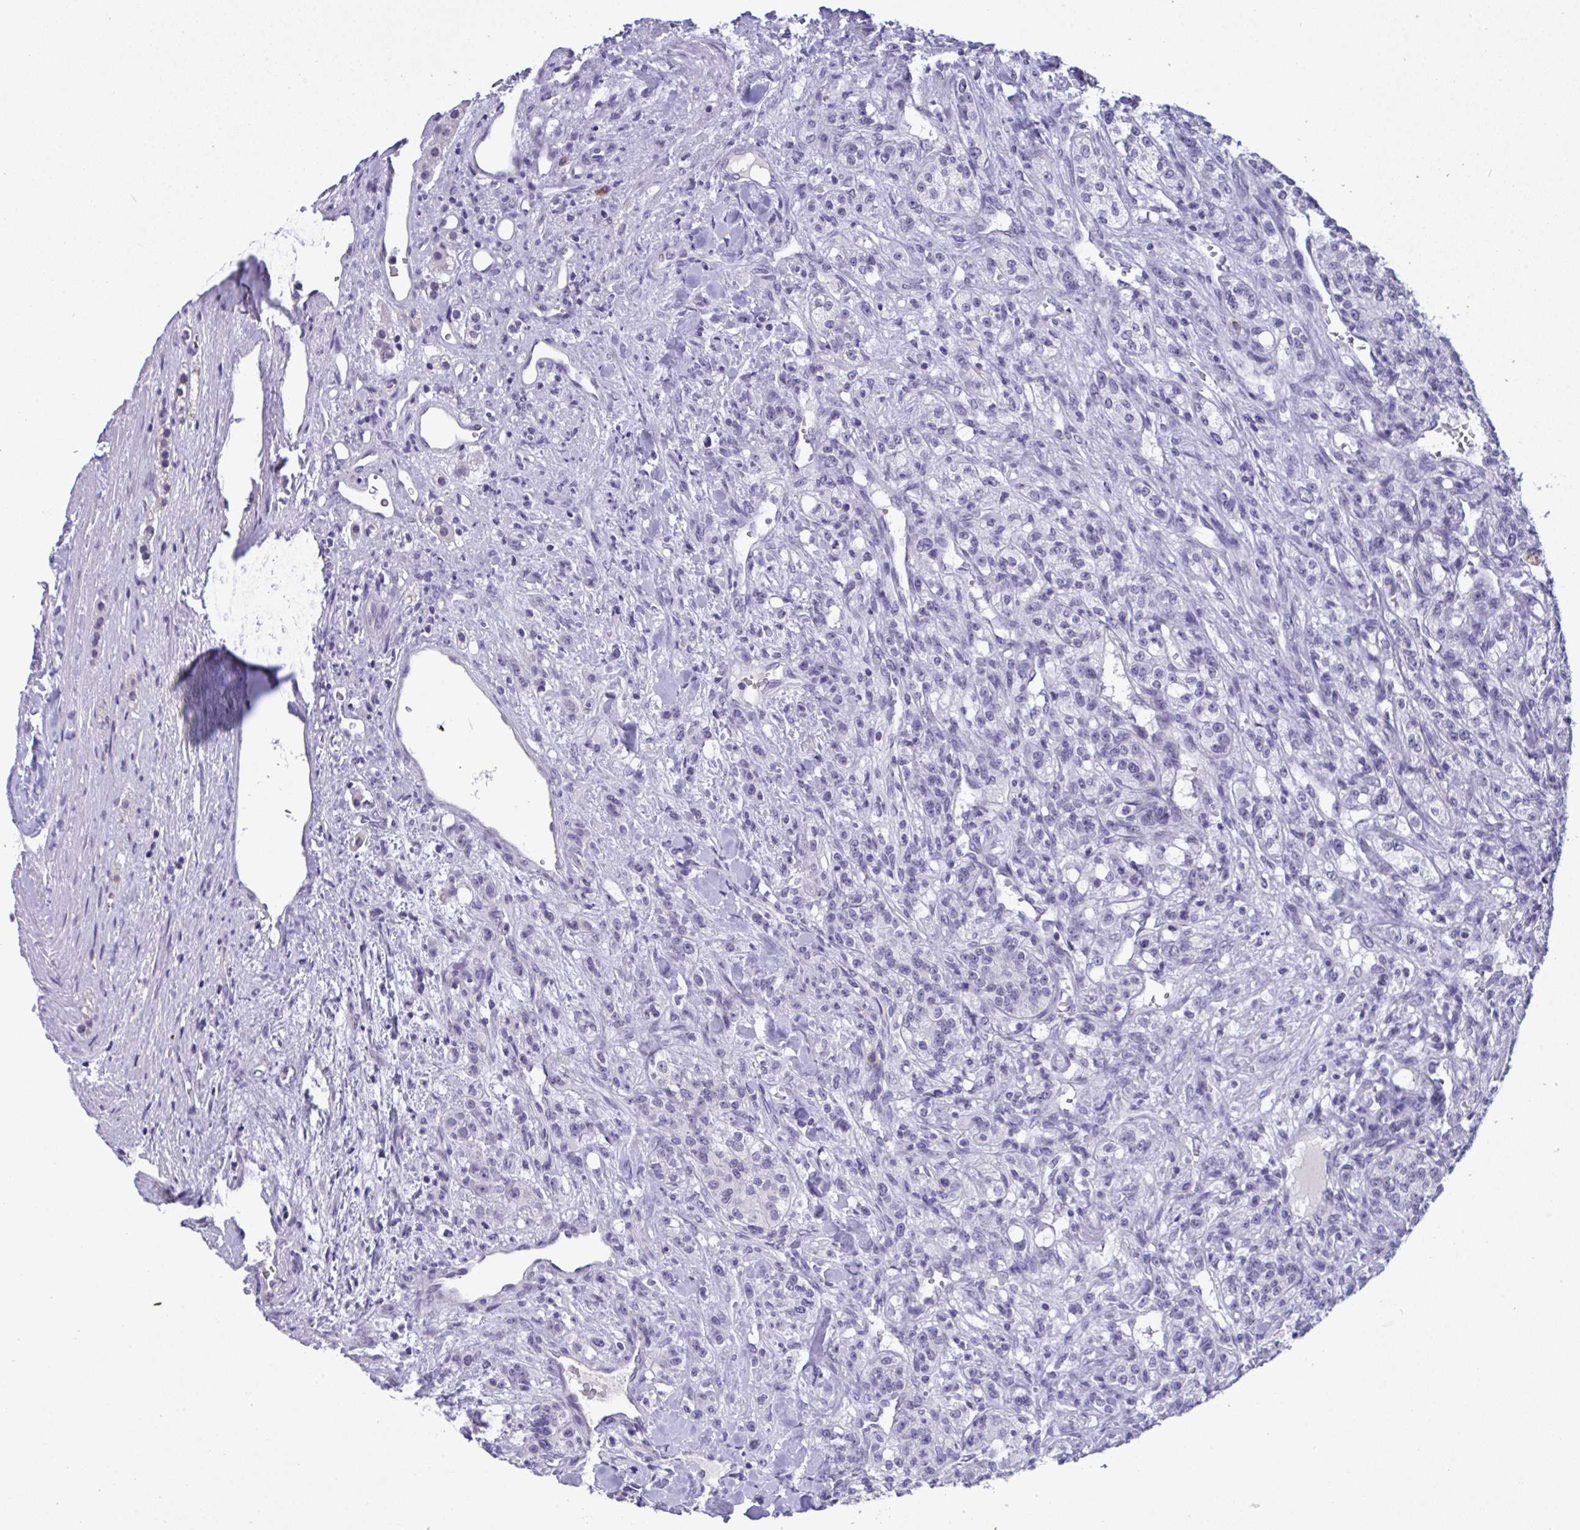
{"staining": {"intensity": "negative", "quantity": "none", "location": "none"}, "tissue": "renal cancer", "cell_type": "Tumor cells", "image_type": "cancer", "snomed": [{"axis": "morphology", "description": "Adenocarcinoma, NOS"}, {"axis": "topography", "description": "Kidney"}], "caption": "Tumor cells are negative for brown protein staining in adenocarcinoma (renal). (Brightfield microscopy of DAB (3,3'-diaminobenzidine) immunohistochemistry (IHC) at high magnification).", "gene": "YBX2", "patient": {"sex": "female", "age": 63}}